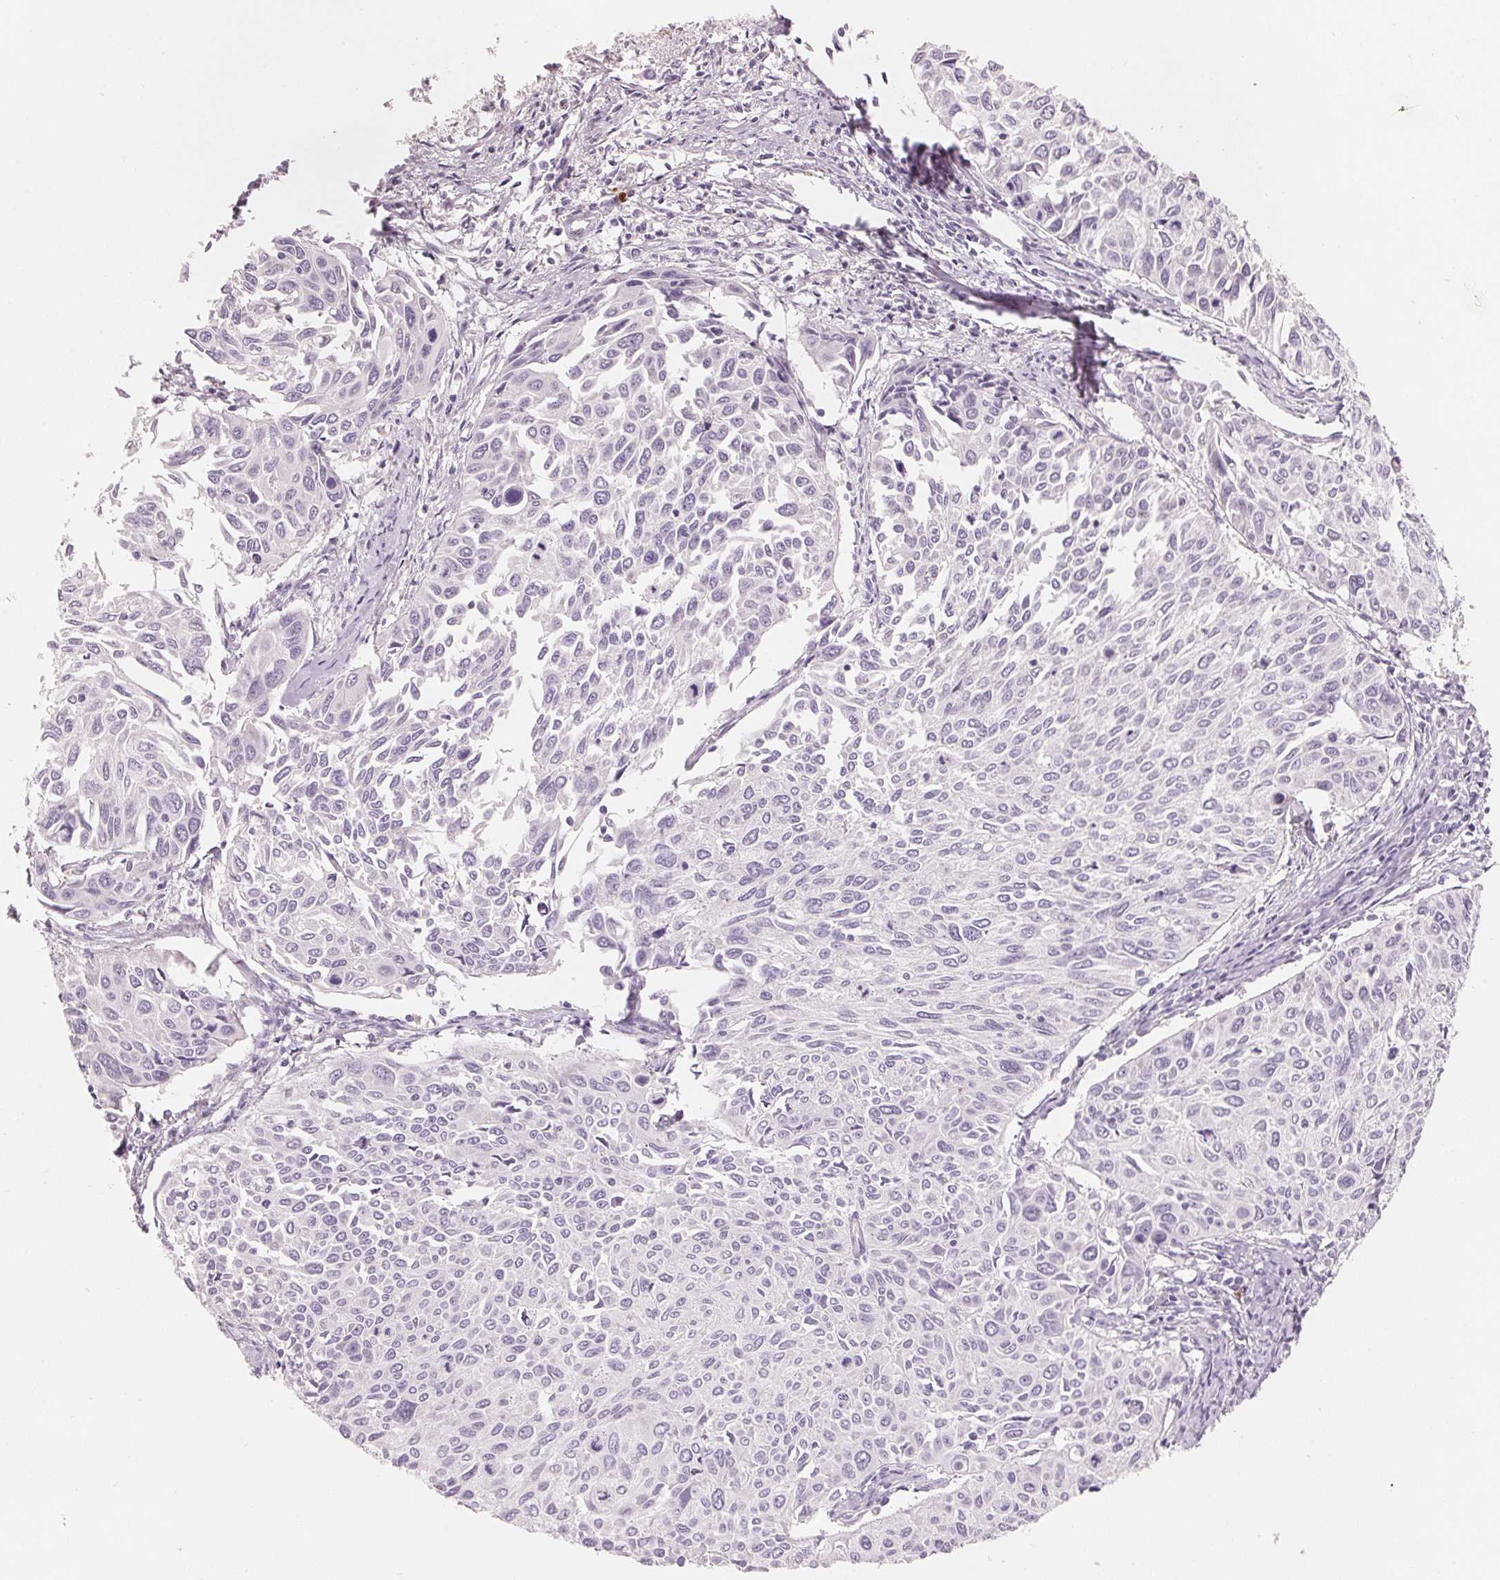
{"staining": {"intensity": "negative", "quantity": "none", "location": "none"}, "tissue": "cervical cancer", "cell_type": "Tumor cells", "image_type": "cancer", "snomed": [{"axis": "morphology", "description": "Squamous cell carcinoma, NOS"}, {"axis": "topography", "description": "Cervix"}], "caption": "Tumor cells show no significant positivity in squamous cell carcinoma (cervical).", "gene": "CFHR2", "patient": {"sex": "female", "age": 50}}